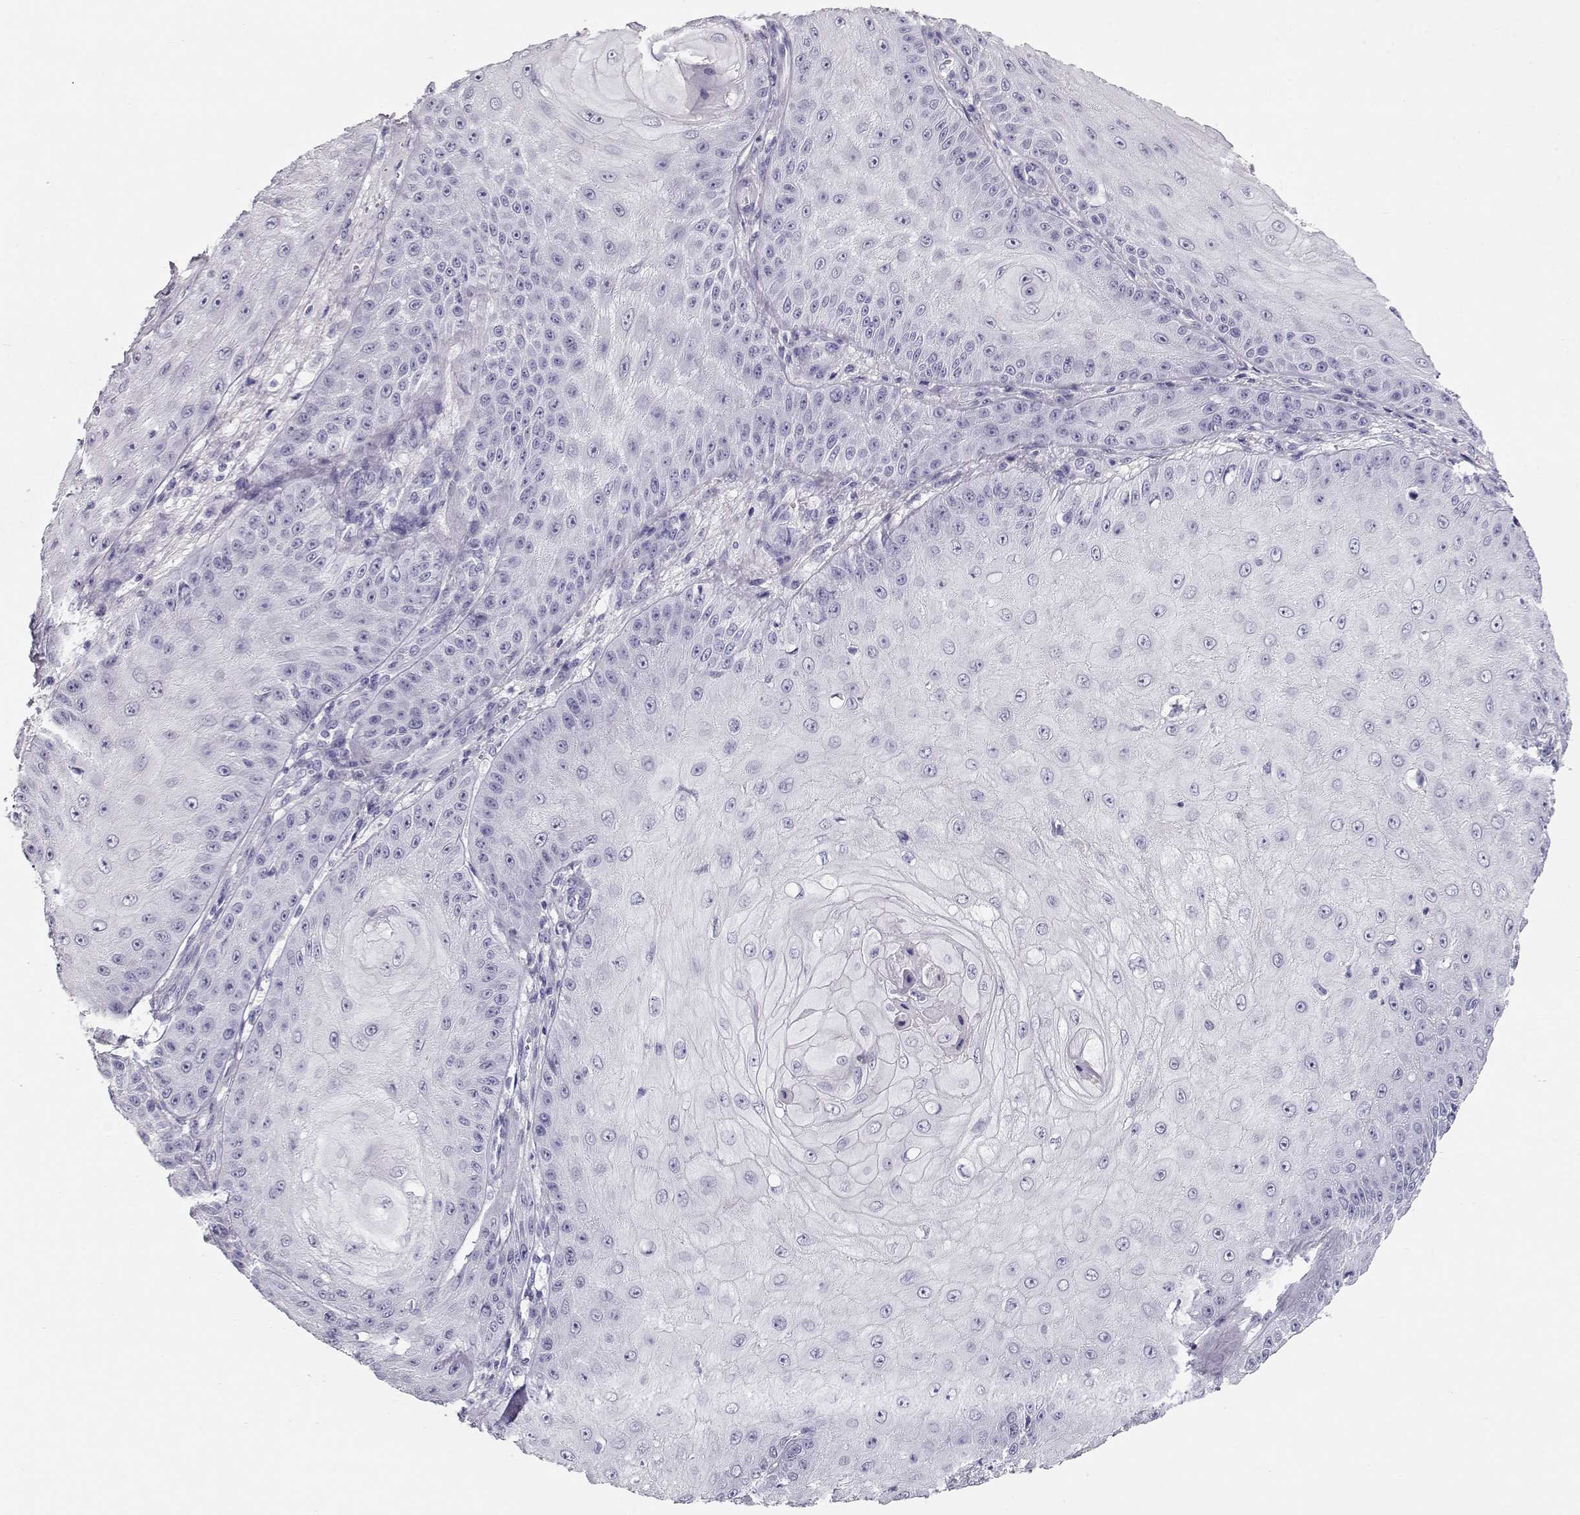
{"staining": {"intensity": "negative", "quantity": "none", "location": "none"}, "tissue": "skin cancer", "cell_type": "Tumor cells", "image_type": "cancer", "snomed": [{"axis": "morphology", "description": "Squamous cell carcinoma, NOS"}, {"axis": "topography", "description": "Skin"}], "caption": "Skin squamous cell carcinoma was stained to show a protein in brown. There is no significant staining in tumor cells. The staining was performed using DAB to visualize the protein expression in brown, while the nuclei were stained in blue with hematoxylin (Magnification: 20x).", "gene": "MAGEC1", "patient": {"sex": "male", "age": 70}}